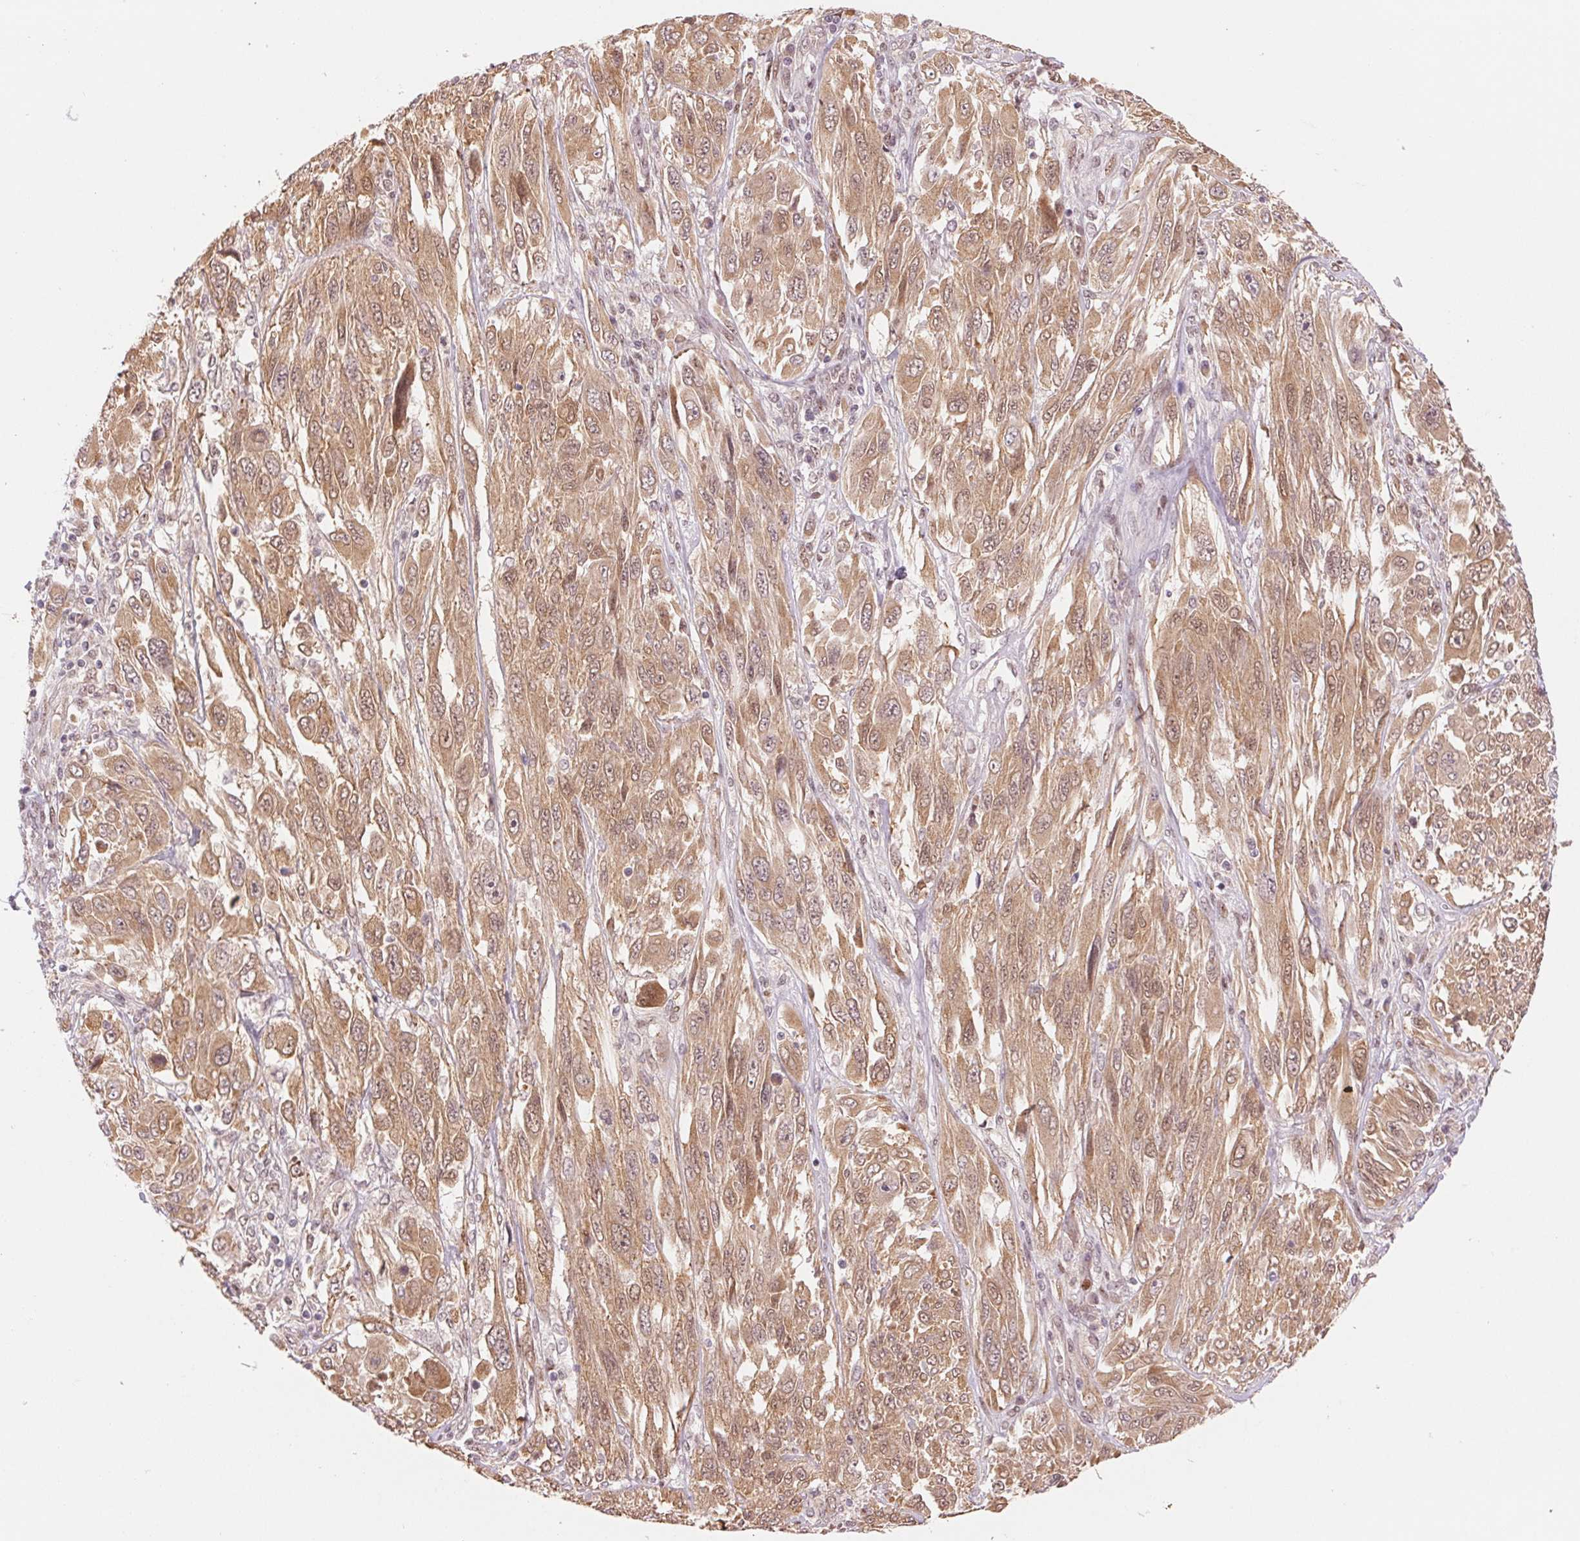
{"staining": {"intensity": "moderate", "quantity": ">75%", "location": "cytoplasmic/membranous"}, "tissue": "melanoma", "cell_type": "Tumor cells", "image_type": "cancer", "snomed": [{"axis": "morphology", "description": "Malignant melanoma, NOS"}, {"axis": "topography", "description": "Skin"}], "caption": "Melanoma tissue reveals moderate cytoplasmic/membranous positivity in approximately >75% of tumor cells, visualized by immunohistochemistry.", "gene": "ERI3", "patient": {"sex": "female", "age": 91}}